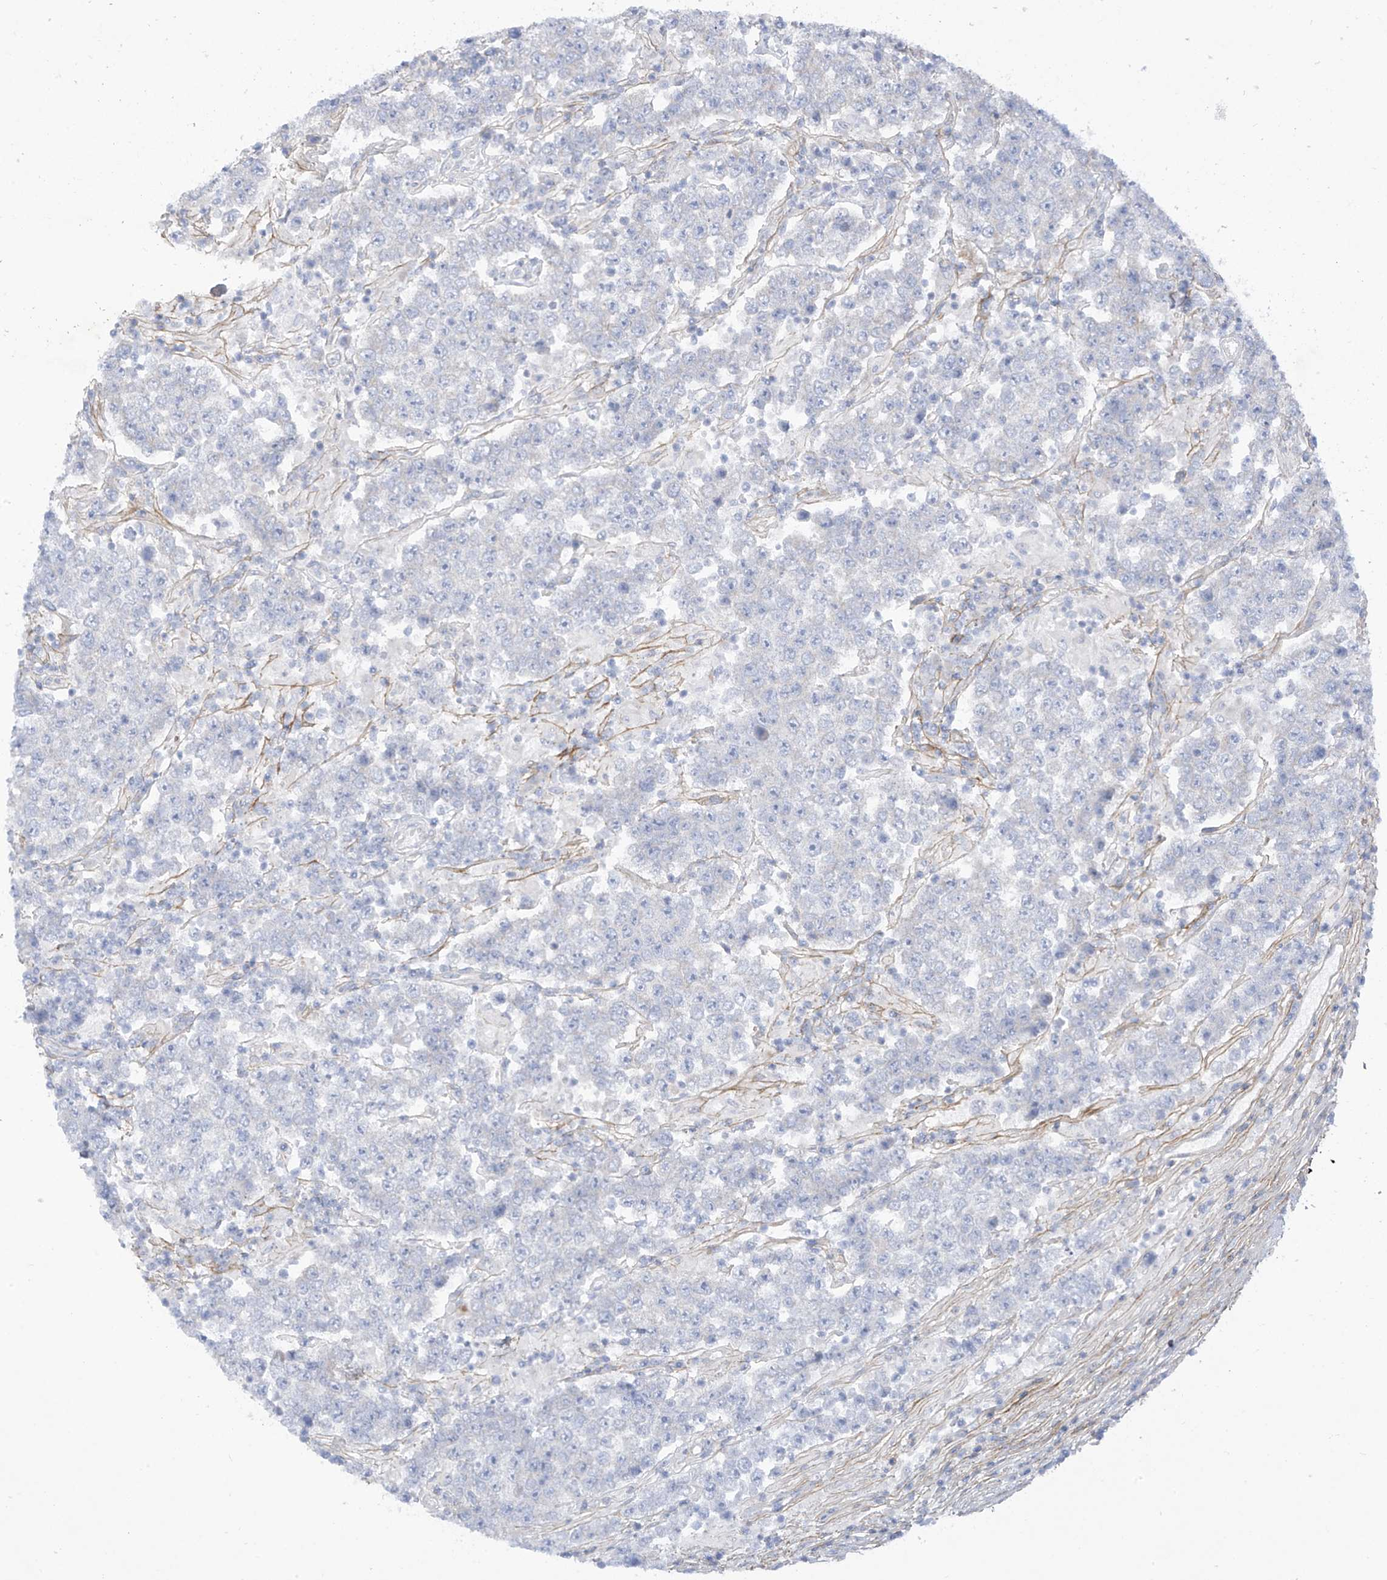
{"staining": {"intensity": "negative", "quantity": "none", "location": "none"}, "tissue": "testis cancer", "cell_type": "Tumor cells", "image_type": "cancer", "snomed": [{"axis": "morphology", "description": "Normal tissue, NOS"}, {"axis": "morphology", "description": "Urothelial carcinoma, High grade"}, {"axis": "morphology", "description": "Seminoma, NOS"}, {"axis": "morphology", "description": "Carcinoma, Embryonal, NOS"}, {"axis": "topography", "description": "Urinary bladder"}, {"axis": "topography", "description": "Testis"}], "caption": "Immunohistochemical staining of testis embryonal carcinoma shows no significant staining in tumor cells.", "gene": "TRMT2B", "patient": {"sex": "male", "age": 41}}